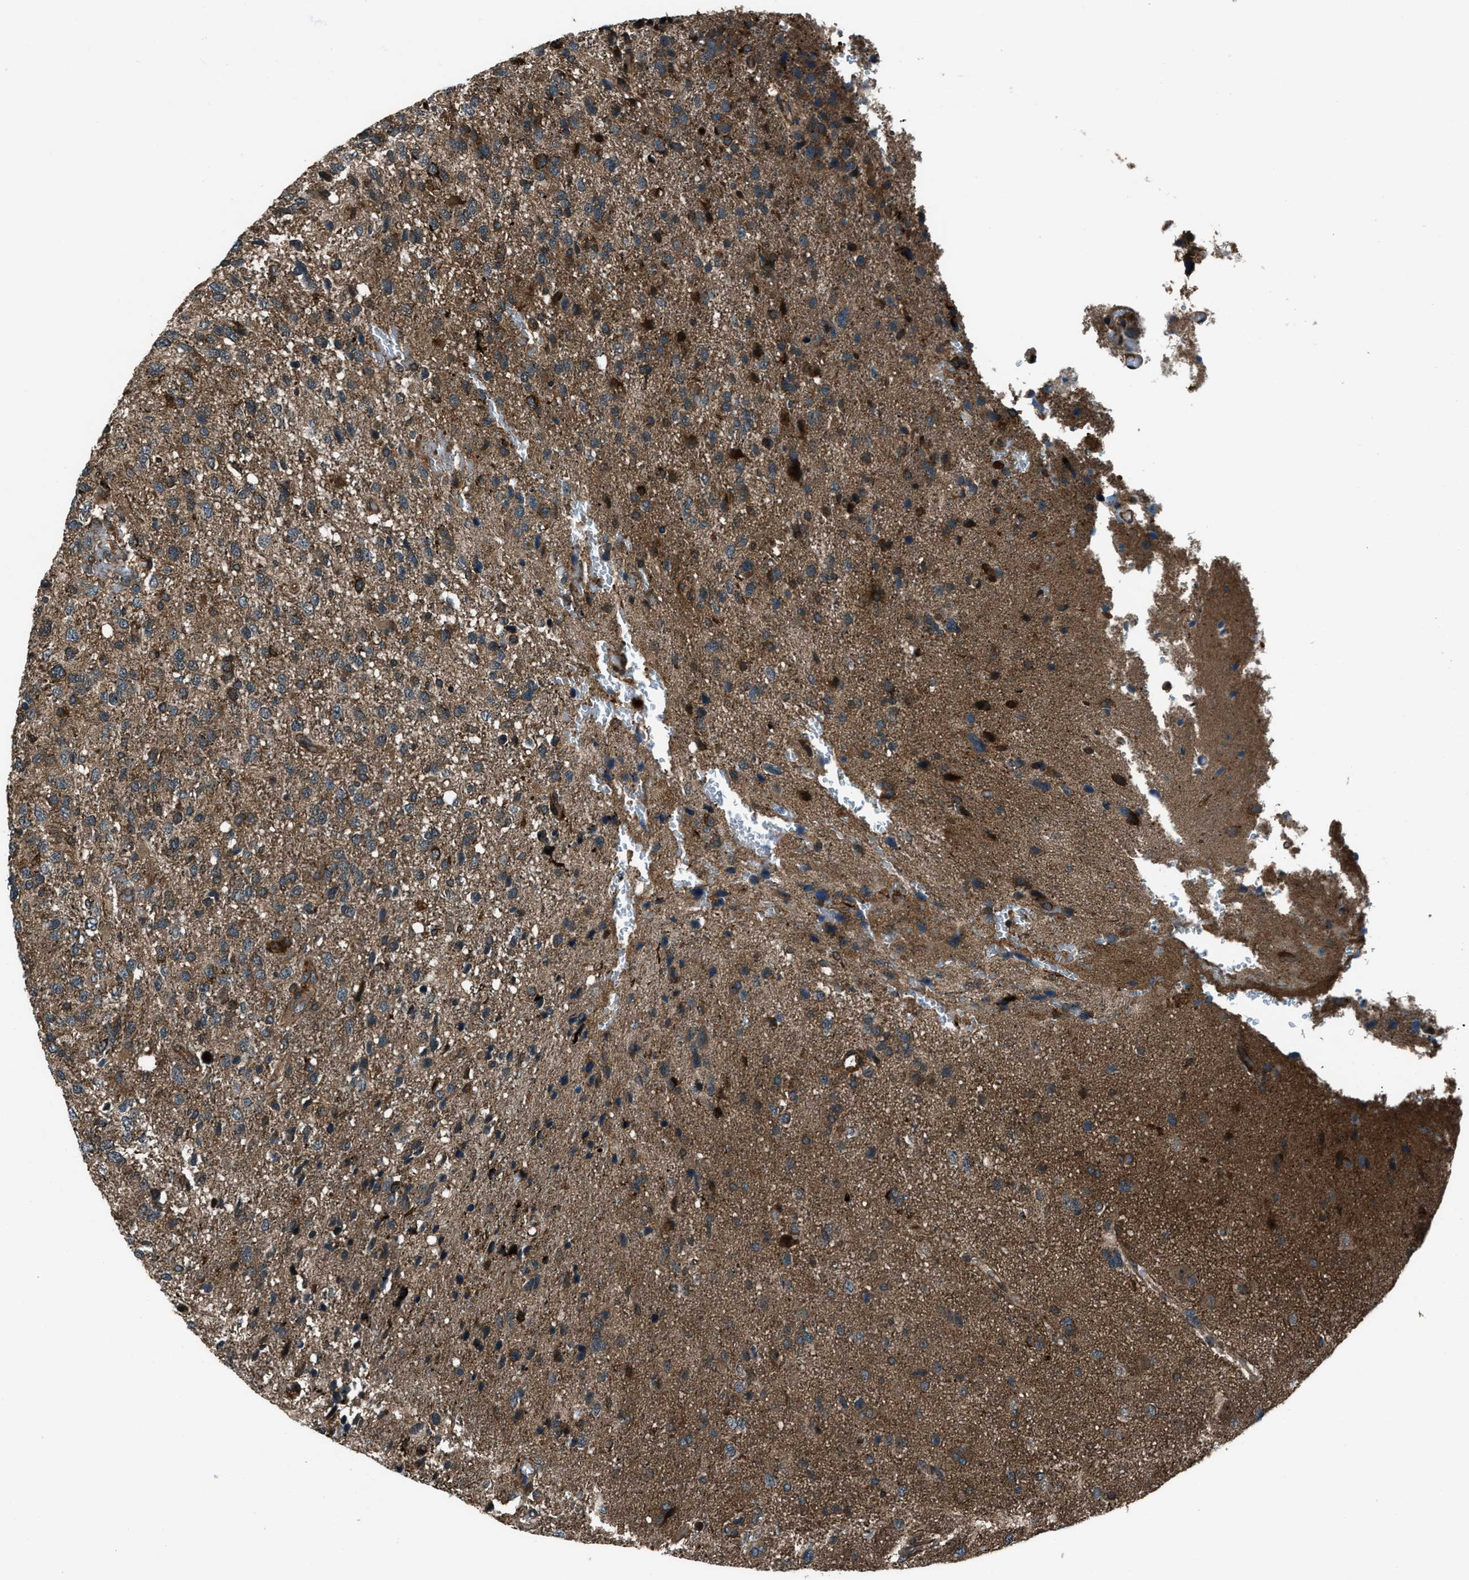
{"staining": {"intensity": "moderate", "quantity": ">75%", "location": "cytoplasmic/membranous"}, "tissue": "glioma", "cell_type": "Tumor cells", "image_type": "cancer", "snomed": [{"axis": "morphology", "description": "Glioma, malignant, High grade"}, {"axis": "topography", "description": "Brain"}], "caption": "Protein analysis of malignant high-grade glioma tissue shows moderate cytoplasmic/membranous expression in approximately >75% of tumor cells.", "gene": "SNX30", "patient": {"sex": "female", "age": 58}}